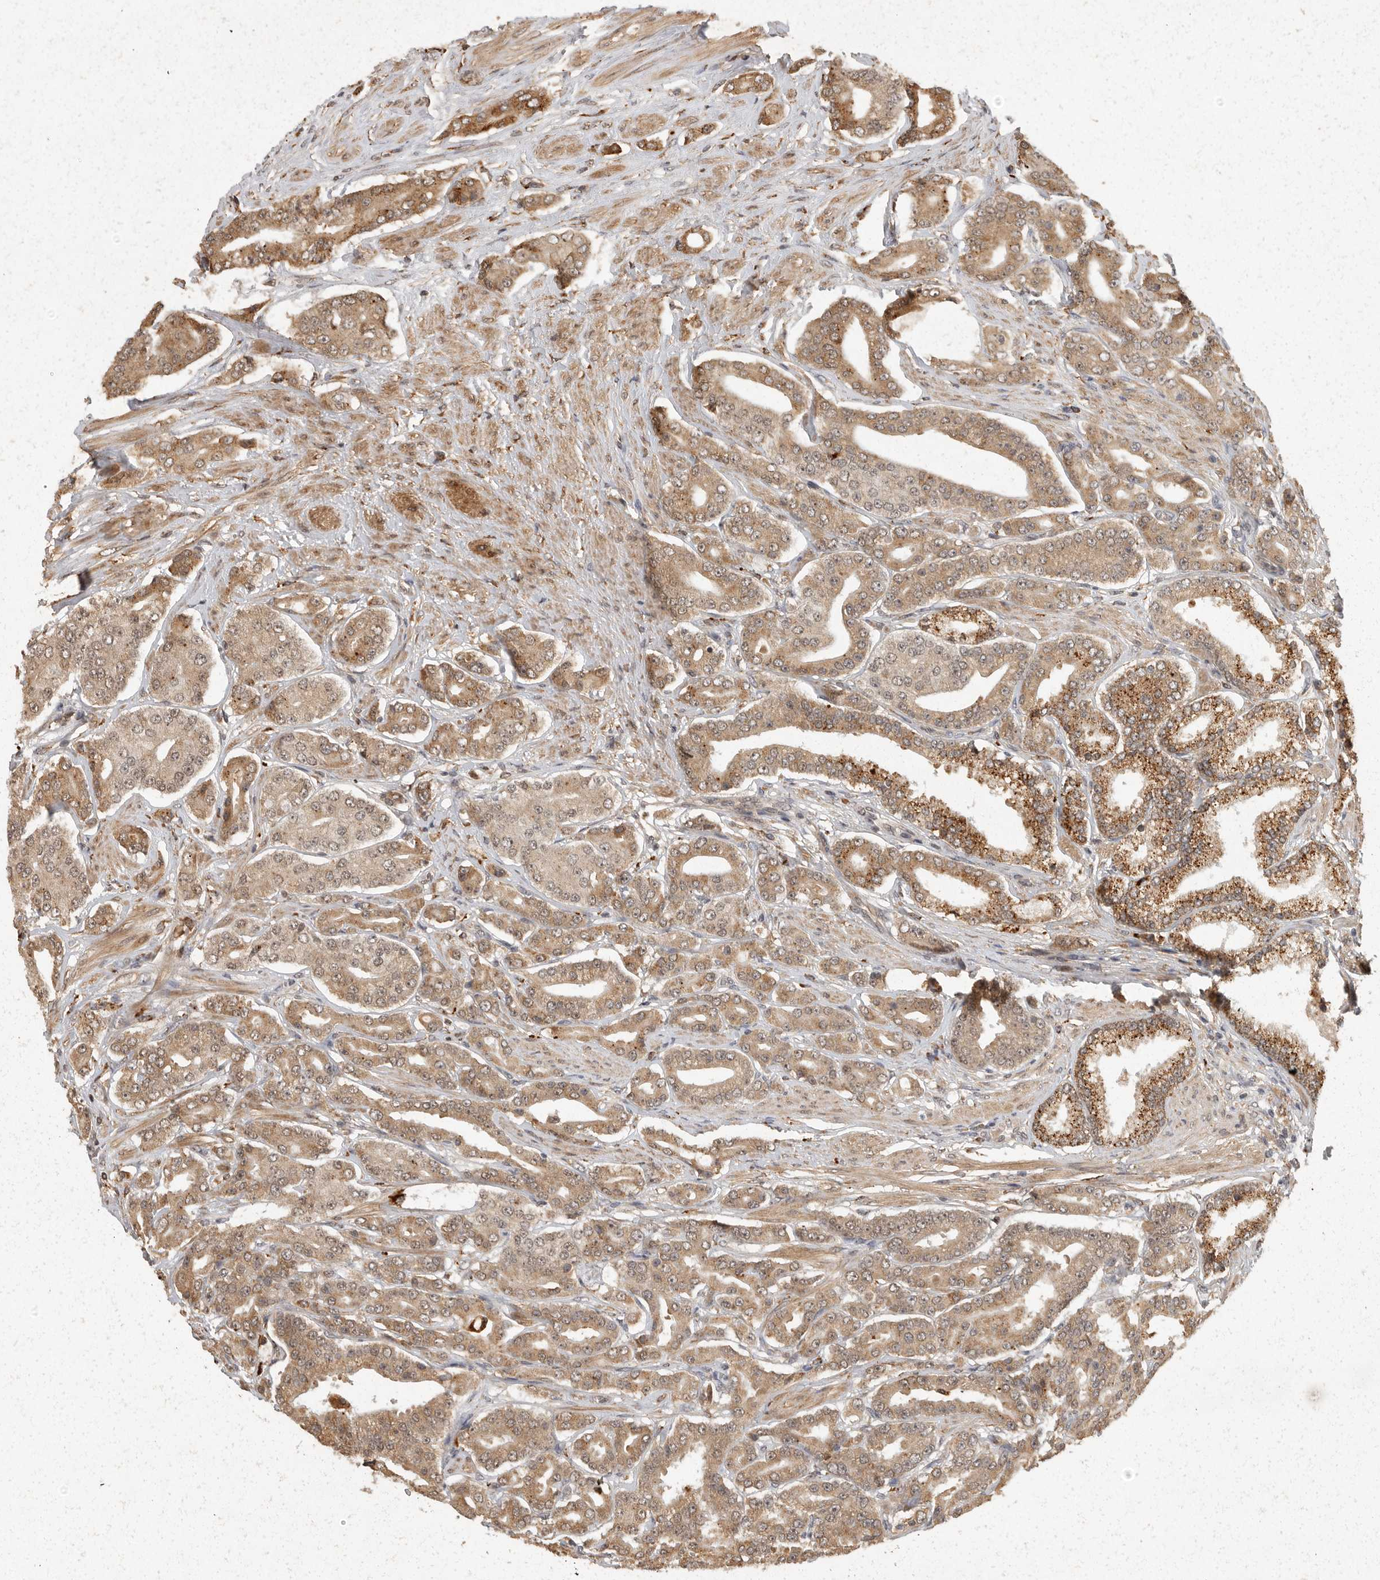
{"staining": {"intensity": "moderate", "quantity": ">75%", "location": "cytoplasmic/membranous,nuclear"}, "tissue": "prostate cancer", "cell_type": "Tumor cells", "image_type": "cancer", "snomed": [{"axis": "morphology", "description": "Adenocarcinoma, High grade"}, {"axis": "topography", "description": "Prostate"}], "caption": "Human prostate adenocarcinoma (high-grade) stained for a protein (brown) reveals moderate cytoplasmic/membranous and nuclear positive positivity in about >75% of tumor cells.", "gene": "ZNF83", "patient": {"sex": "male", "age": 71}}